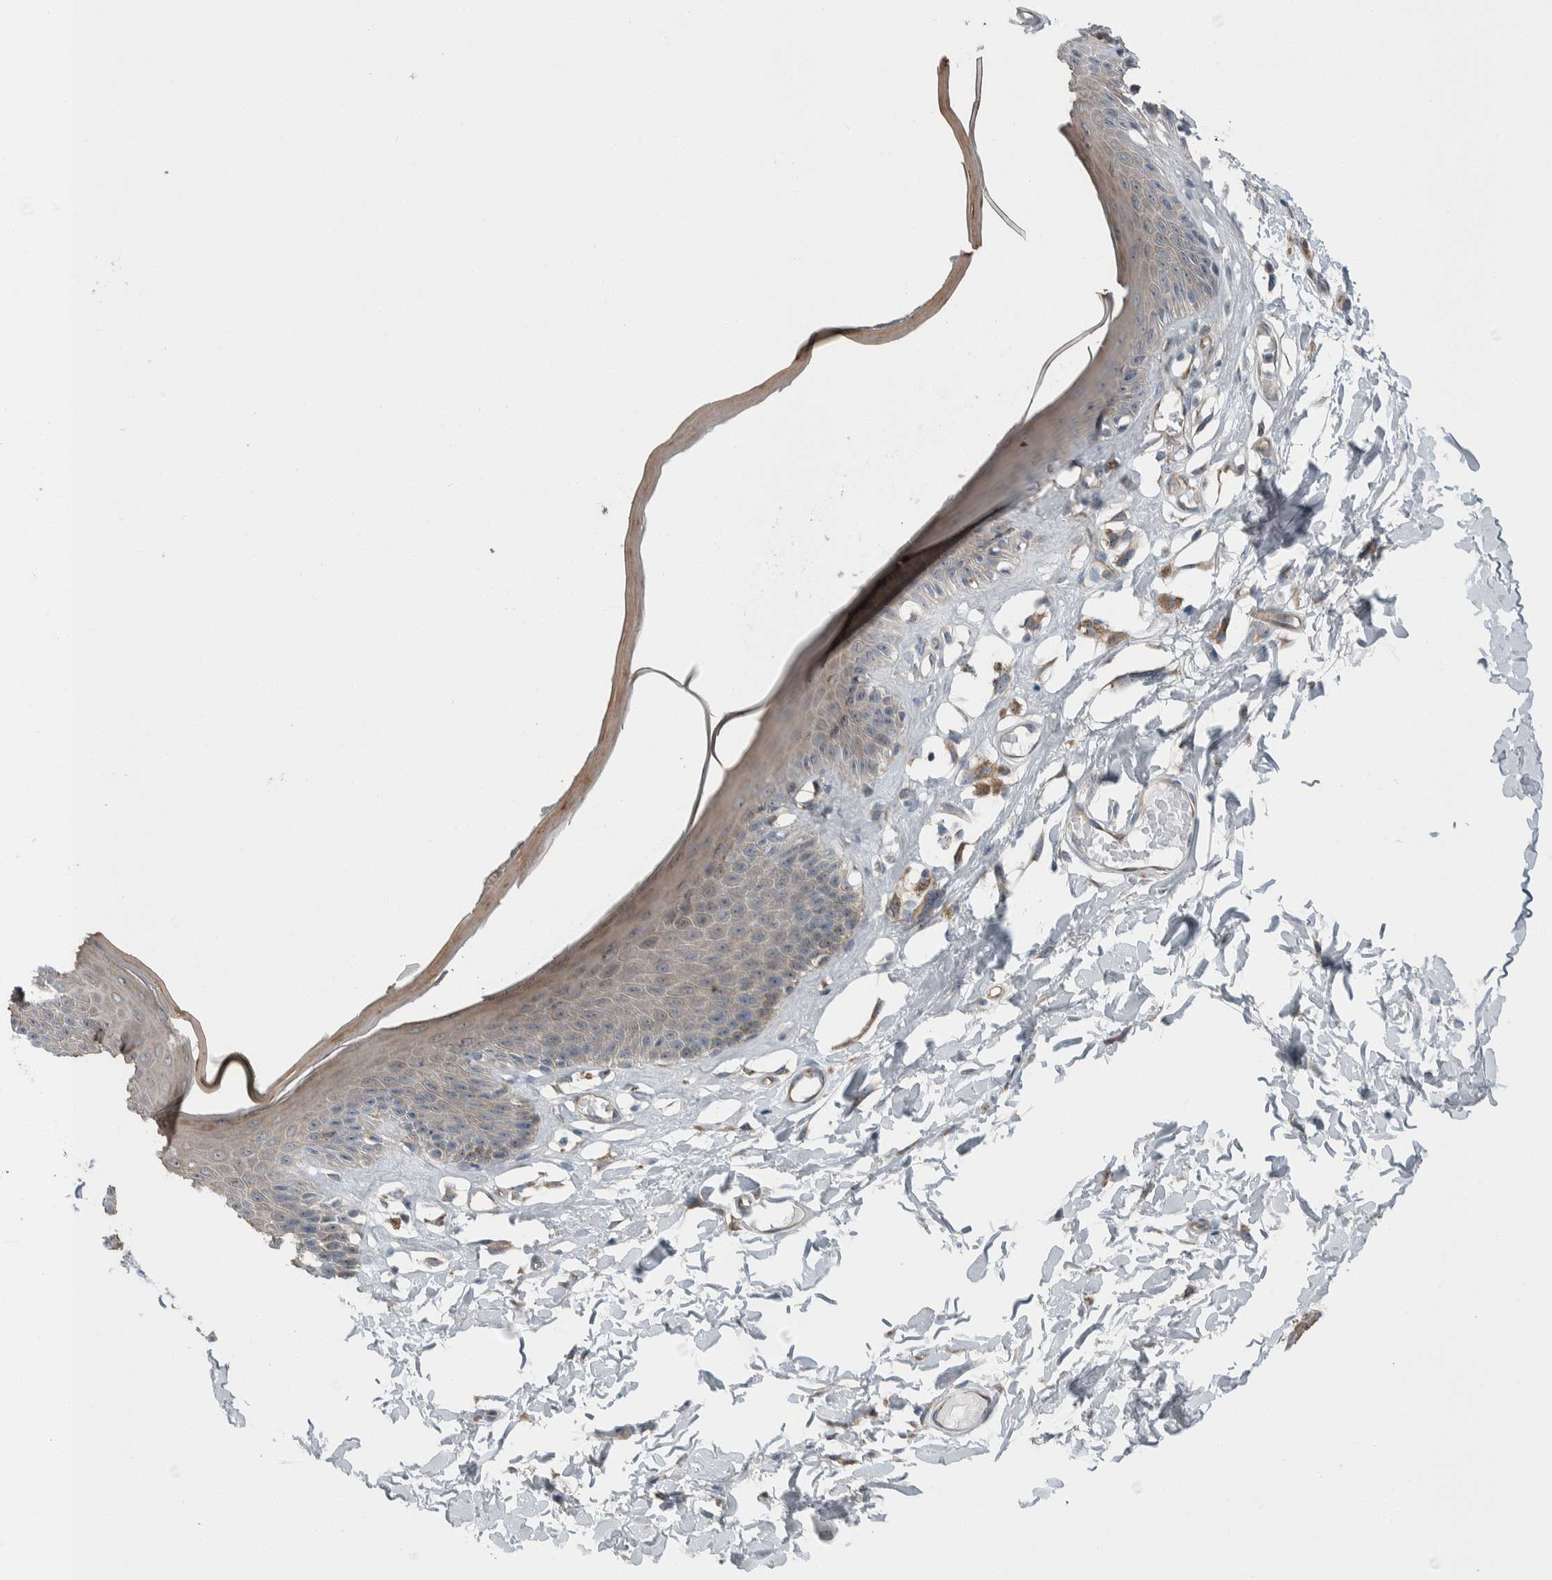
{"staining": {"intensity": "weak", "quantity": "<25%", "location": "cytoplasmic/membranous"}, "tissue": "skin", "cell_type": "Epidermal cells", "image_type": "normal", "snomed": [{"axis": "morphology", "description": "Normal tissue, NOS"}, {"axis": "topography", "description": "Vulva"}], "caption": "Immunohistochemistry (IHC) photomicrograph of normal skin: human skin stained with DAB (3,3'-diaminobenzidine) displays no significant protein positivity in epidermal cells.", "gene": "USP25", "patient": {"sex": "female", "age": 73}}